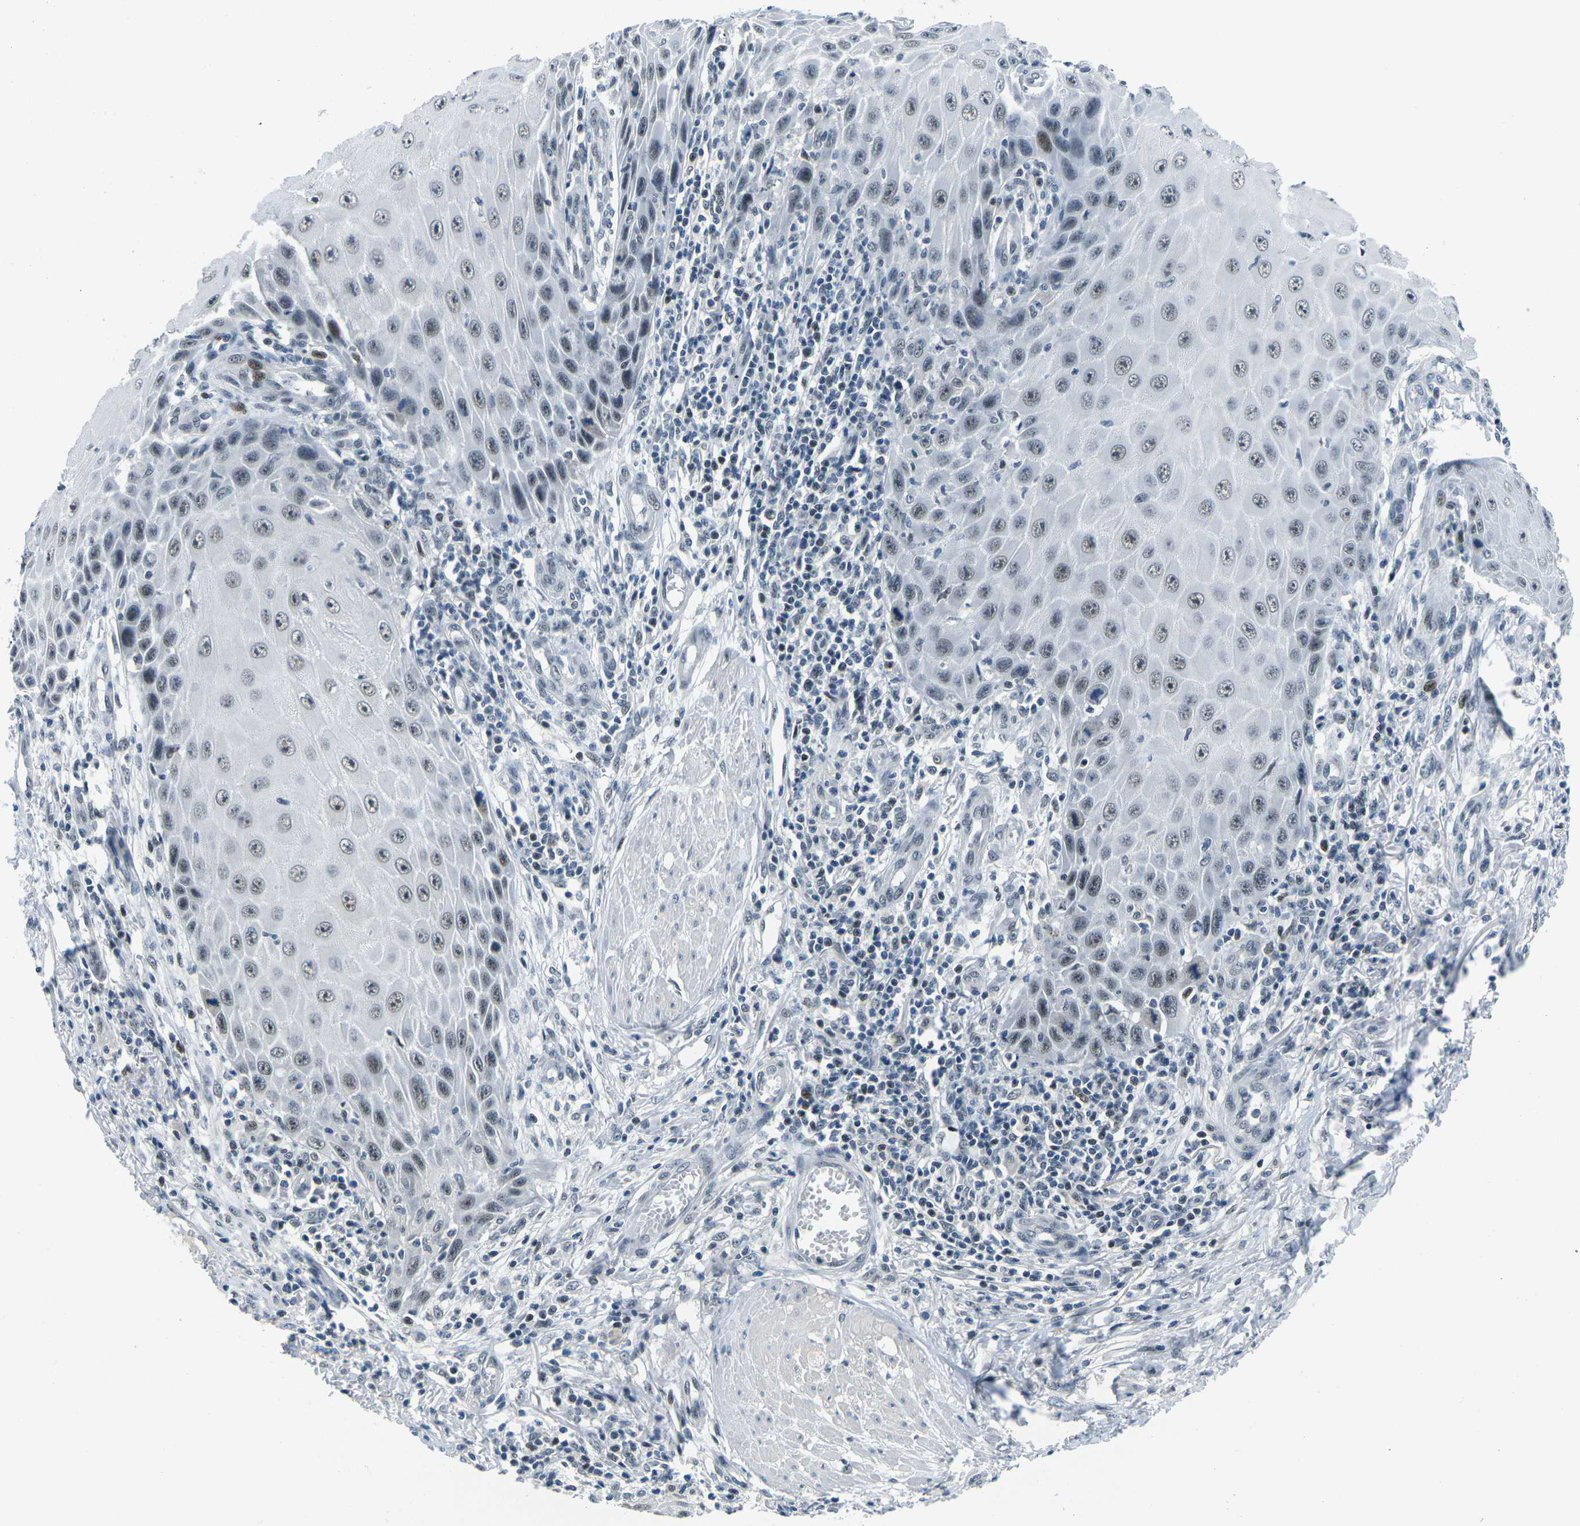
{"staining": {"intensity": "weak", "quantity": ">75%", "location": "nuclear"}, "tissue": "skin cancer", "cell_type": "Tumor cells", "image_type": "cancer", "snomed": [{"axis": "morphology", "description": "Squamous cell carcinoma, NOS"}, {"axis": "topography", "description": "Skin"}], "caption": "Tumor cells reveal low levels of weak nuclear expression in approximately >75% of cells in human skin cancer.", "gene": "PRPF8", "patient": {"sex": "female", "age": 73}}